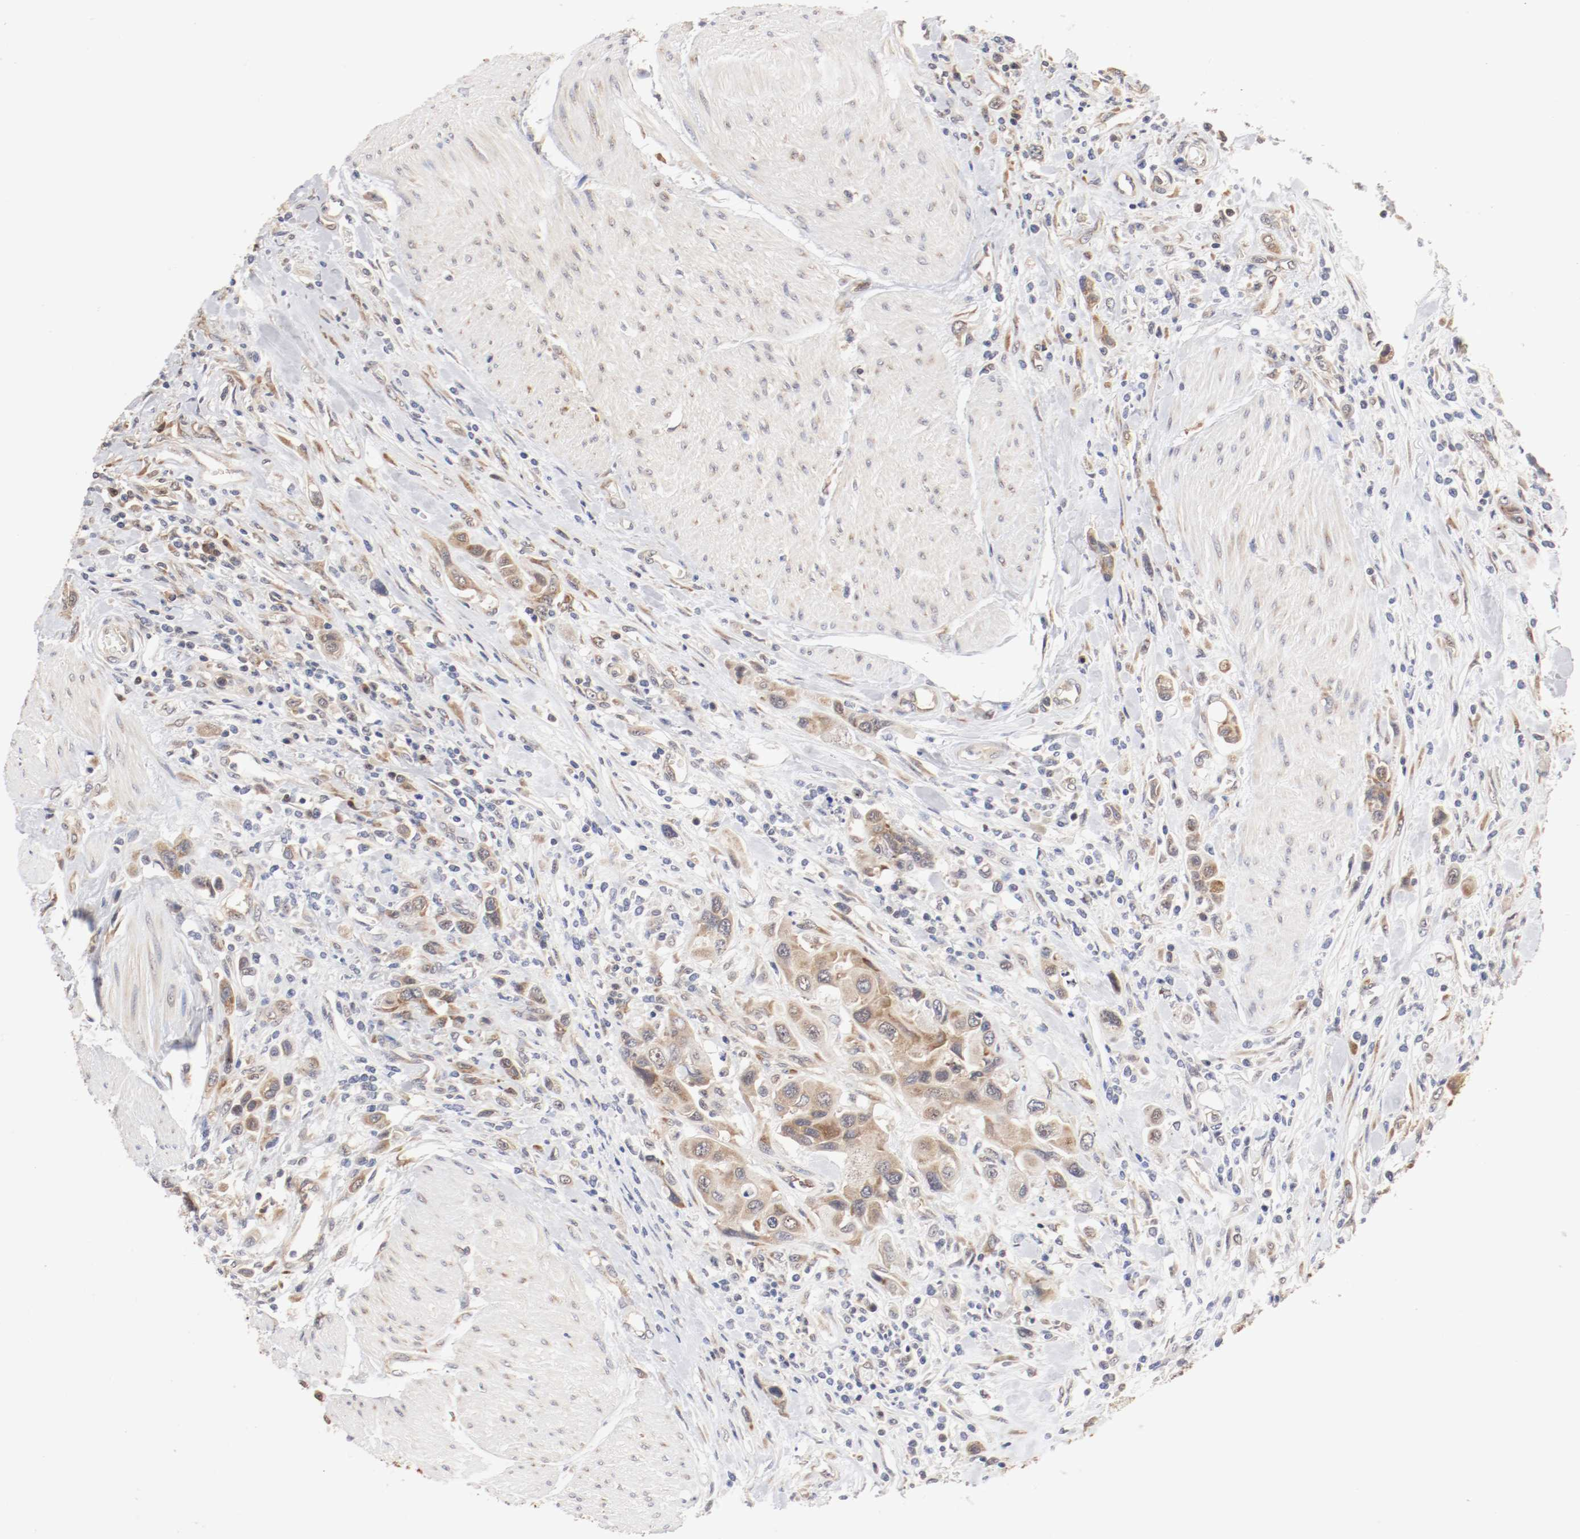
{"staining": {"intensity": "moderate", "quantity": ">75%", "location": "cytoplasmic/membranous"}, "tissue": "urothelial cancer", "cell_type": "Tumor cells", "image_type": "cancer", "snomed": [{"axis": "morphology", "description": "Urothelial carcinoma, High grade"}, {"axis": "topography", "description": "Urinary bladder"}], "caption": "Immunohistochemistry (IHC) of urothelial cancer demonstrates medium levels of moderate cytoplasmic/membranous staining in about >75% of tumor cells.", "gene": "FKBP3", "patient": {"sex": "male", "age": 50}}